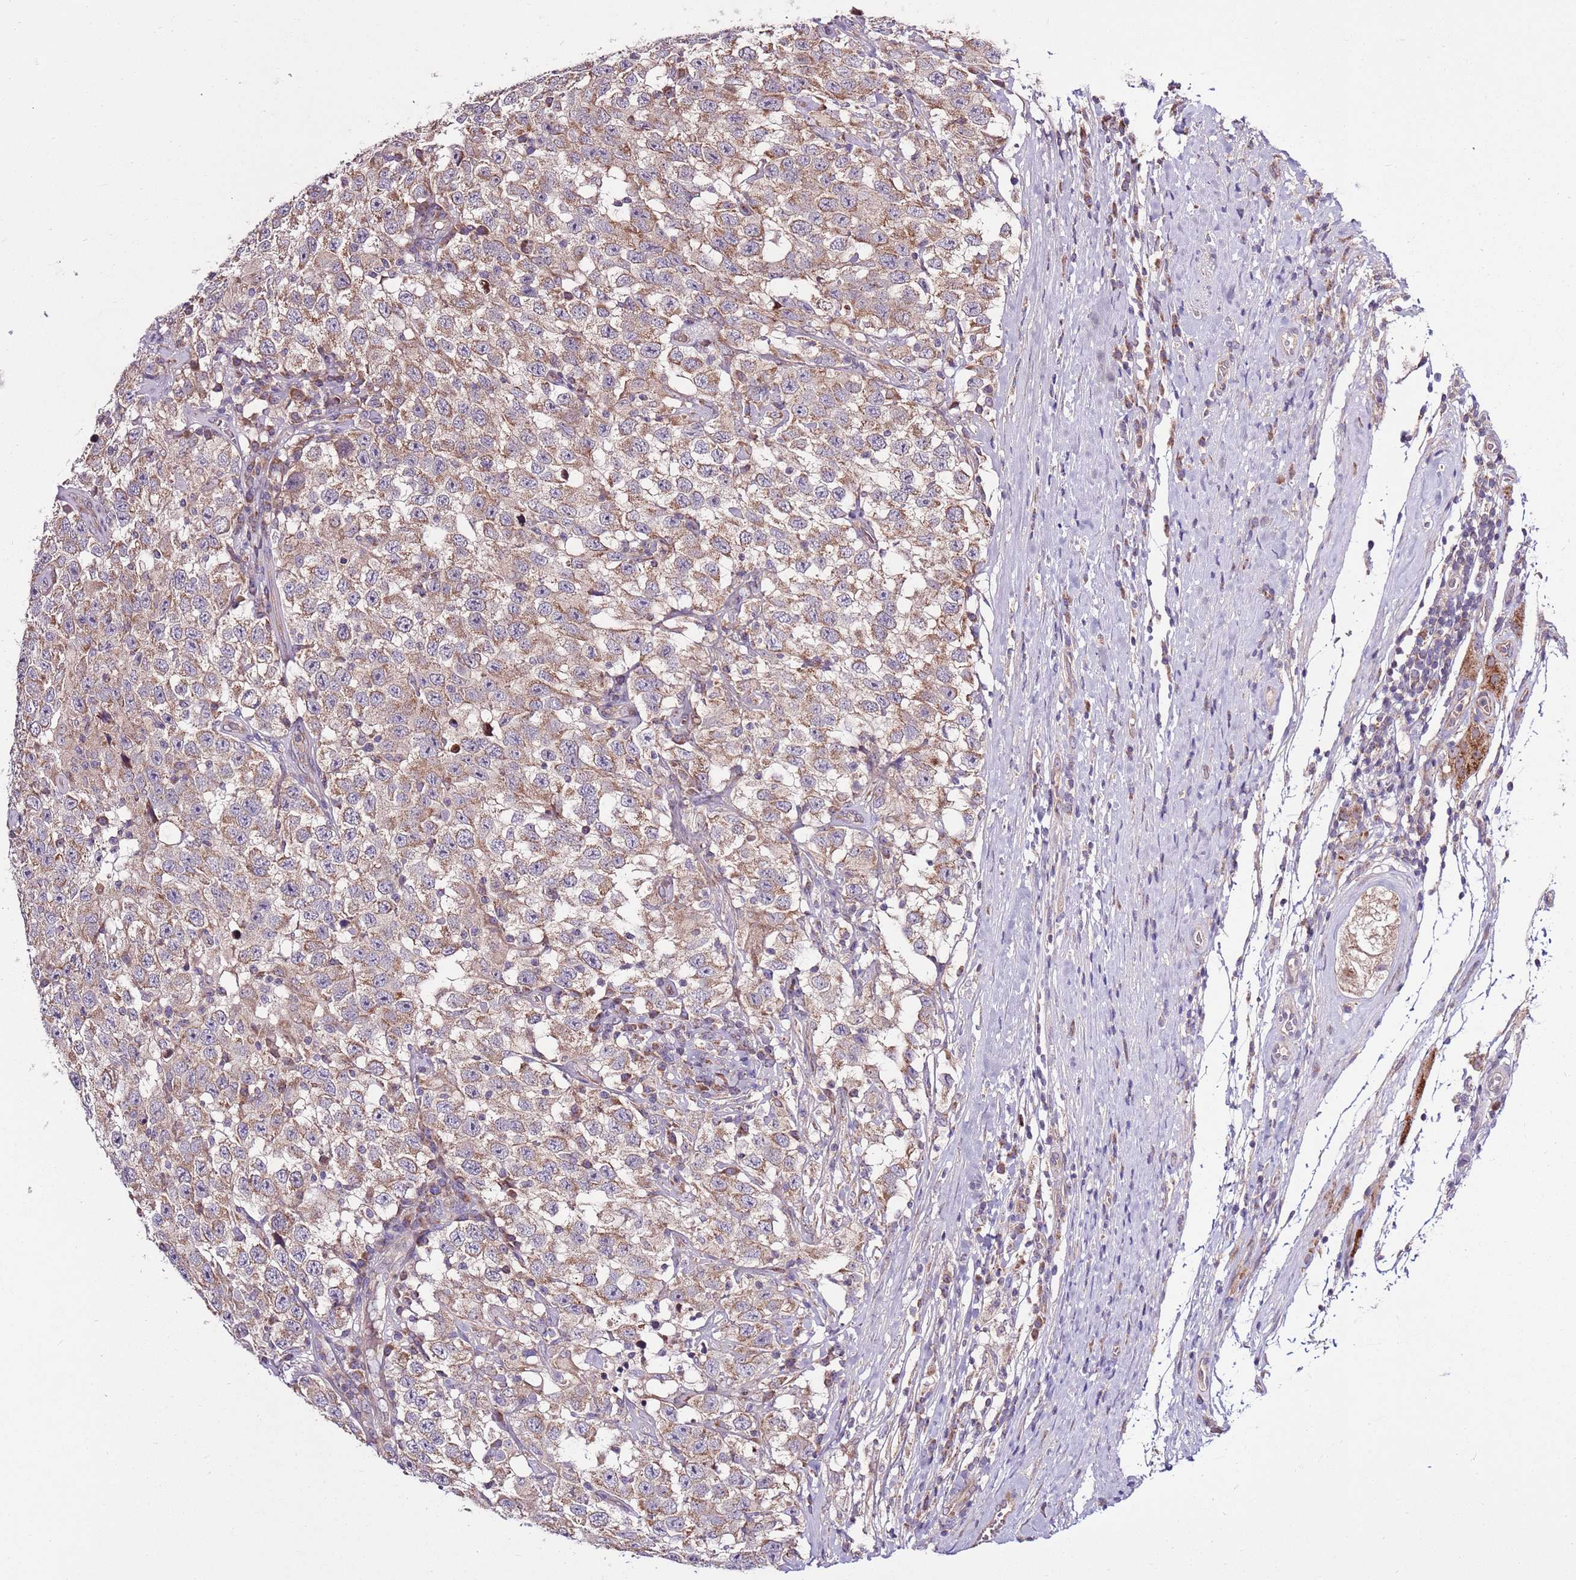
{"staining": {"intensity": "moderate", "quantity": ">75%", "location": "cytoplasmic/membranous"}, "tissue": "testis cancer", "cell_type": "Tumor cells", "image_type": "cancer", "snomed": [{"axis": "morphology", "description": "Seminoma, NOS"}, {"axis": "topography", "description": "Testis"}], "caption": "Protein staining of testis cancer tissue shows moderate cytoplasmic/membranous expression in approximately >75% of tumor cells.", "gene": "SMG1", "patient": {"sex": "male", "age": 41}}